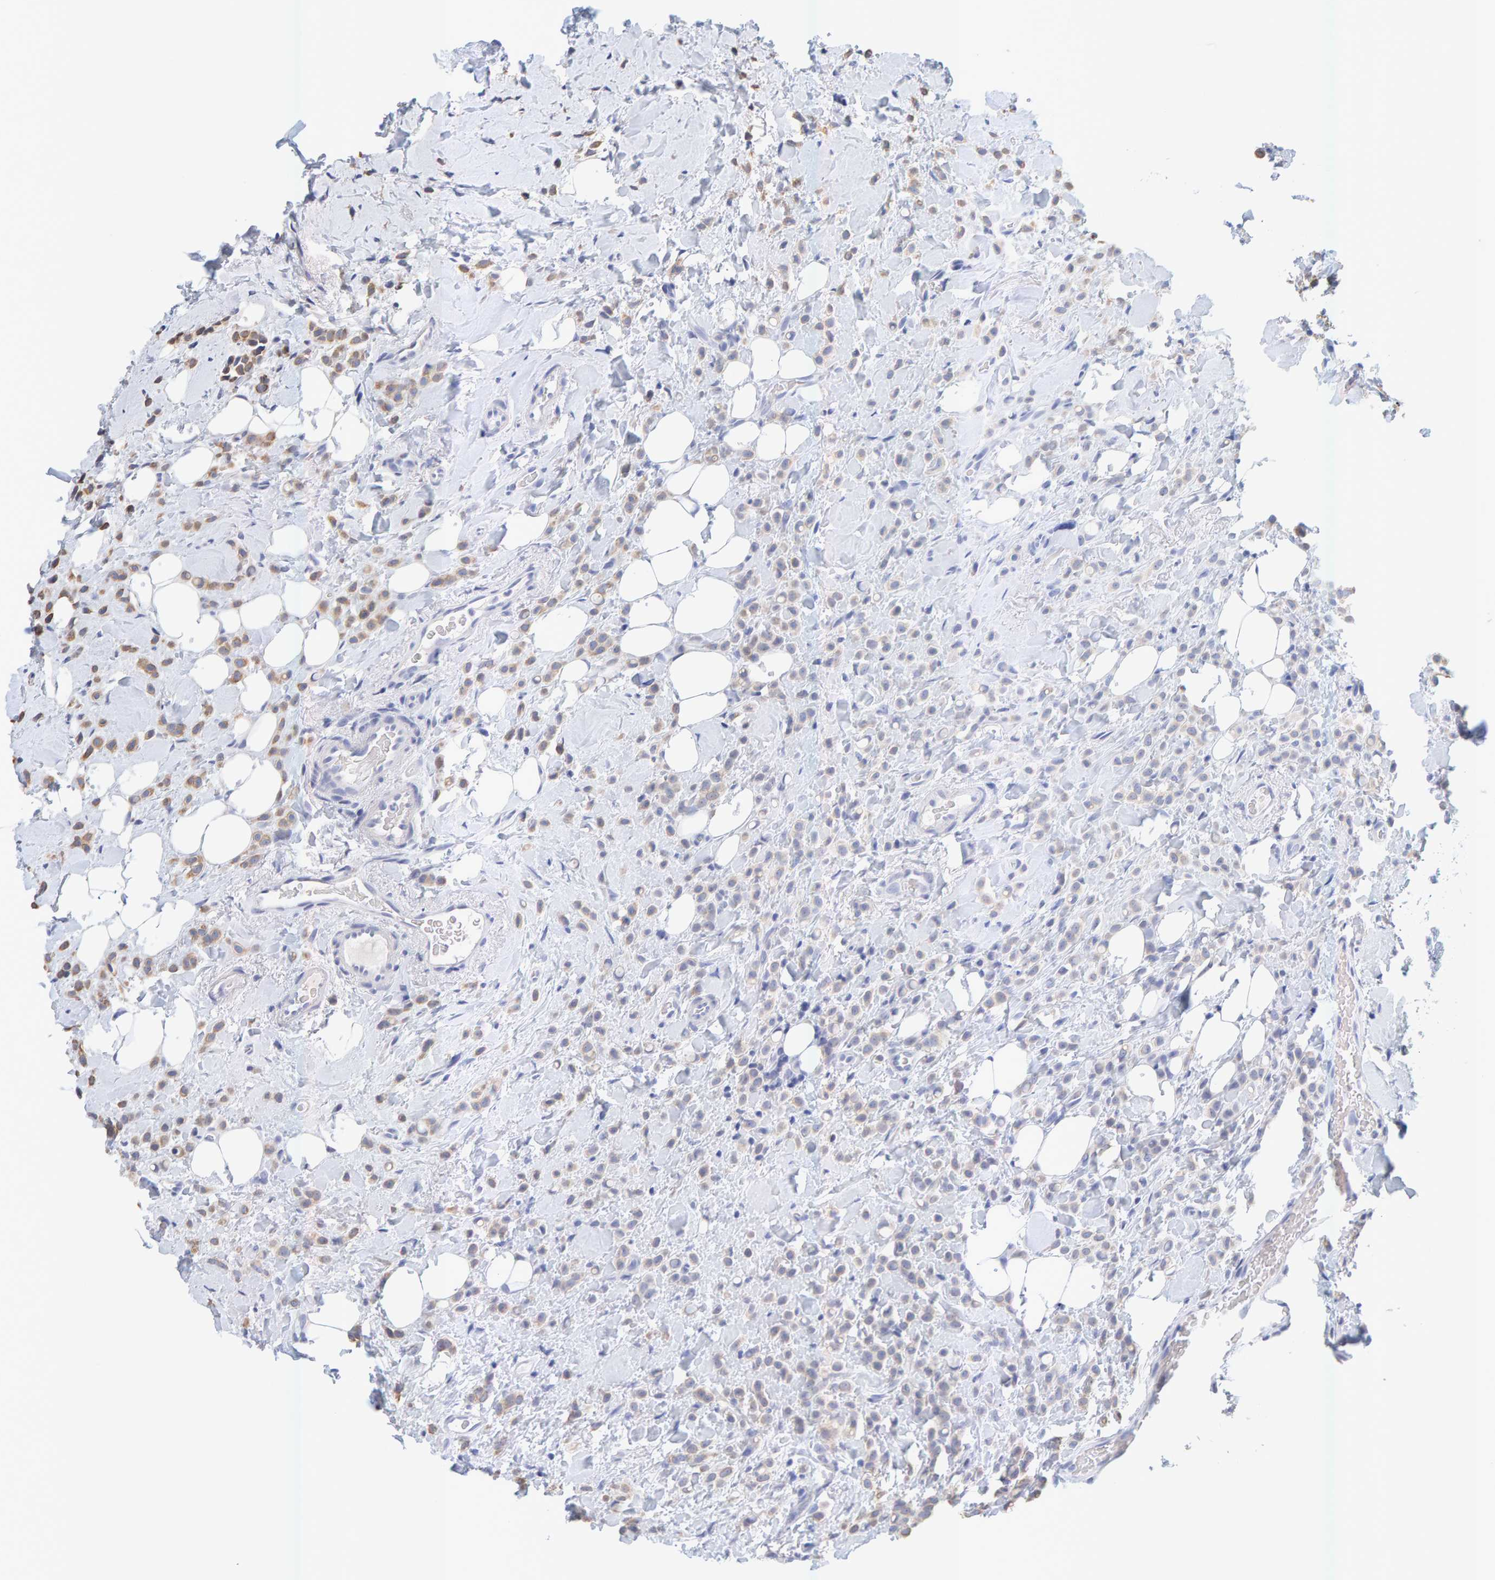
{"staining": {"intensity": "moderate", "quantity": "<25%", "location": "cytoplasmic/membranous"}, "tissue": "breast cancer", "cell_type": "Tumor cells", "image_type": "cancer", "snomed": [{"axis": "morphology", "description": "Normal tissue, NOS"}, {"axis": "morphology", "description": "Lobular carcinoma"}, {"axis": "topography", "description": "Breast"}], "caption": "Breast lobular carcinoma was stained to show a protein in brown. There is low levels of moderate cytoplasmic/membranous positivity in approximately <25% of tumor cells. The staining was performed using DAB (3,3'-diaminobenzidine), with brown indicating positive protein expression. Nuclei are stained blue with hematoxylin.", "gene": "SGPL1", "patient": {"sex": "female", "age": 50}}